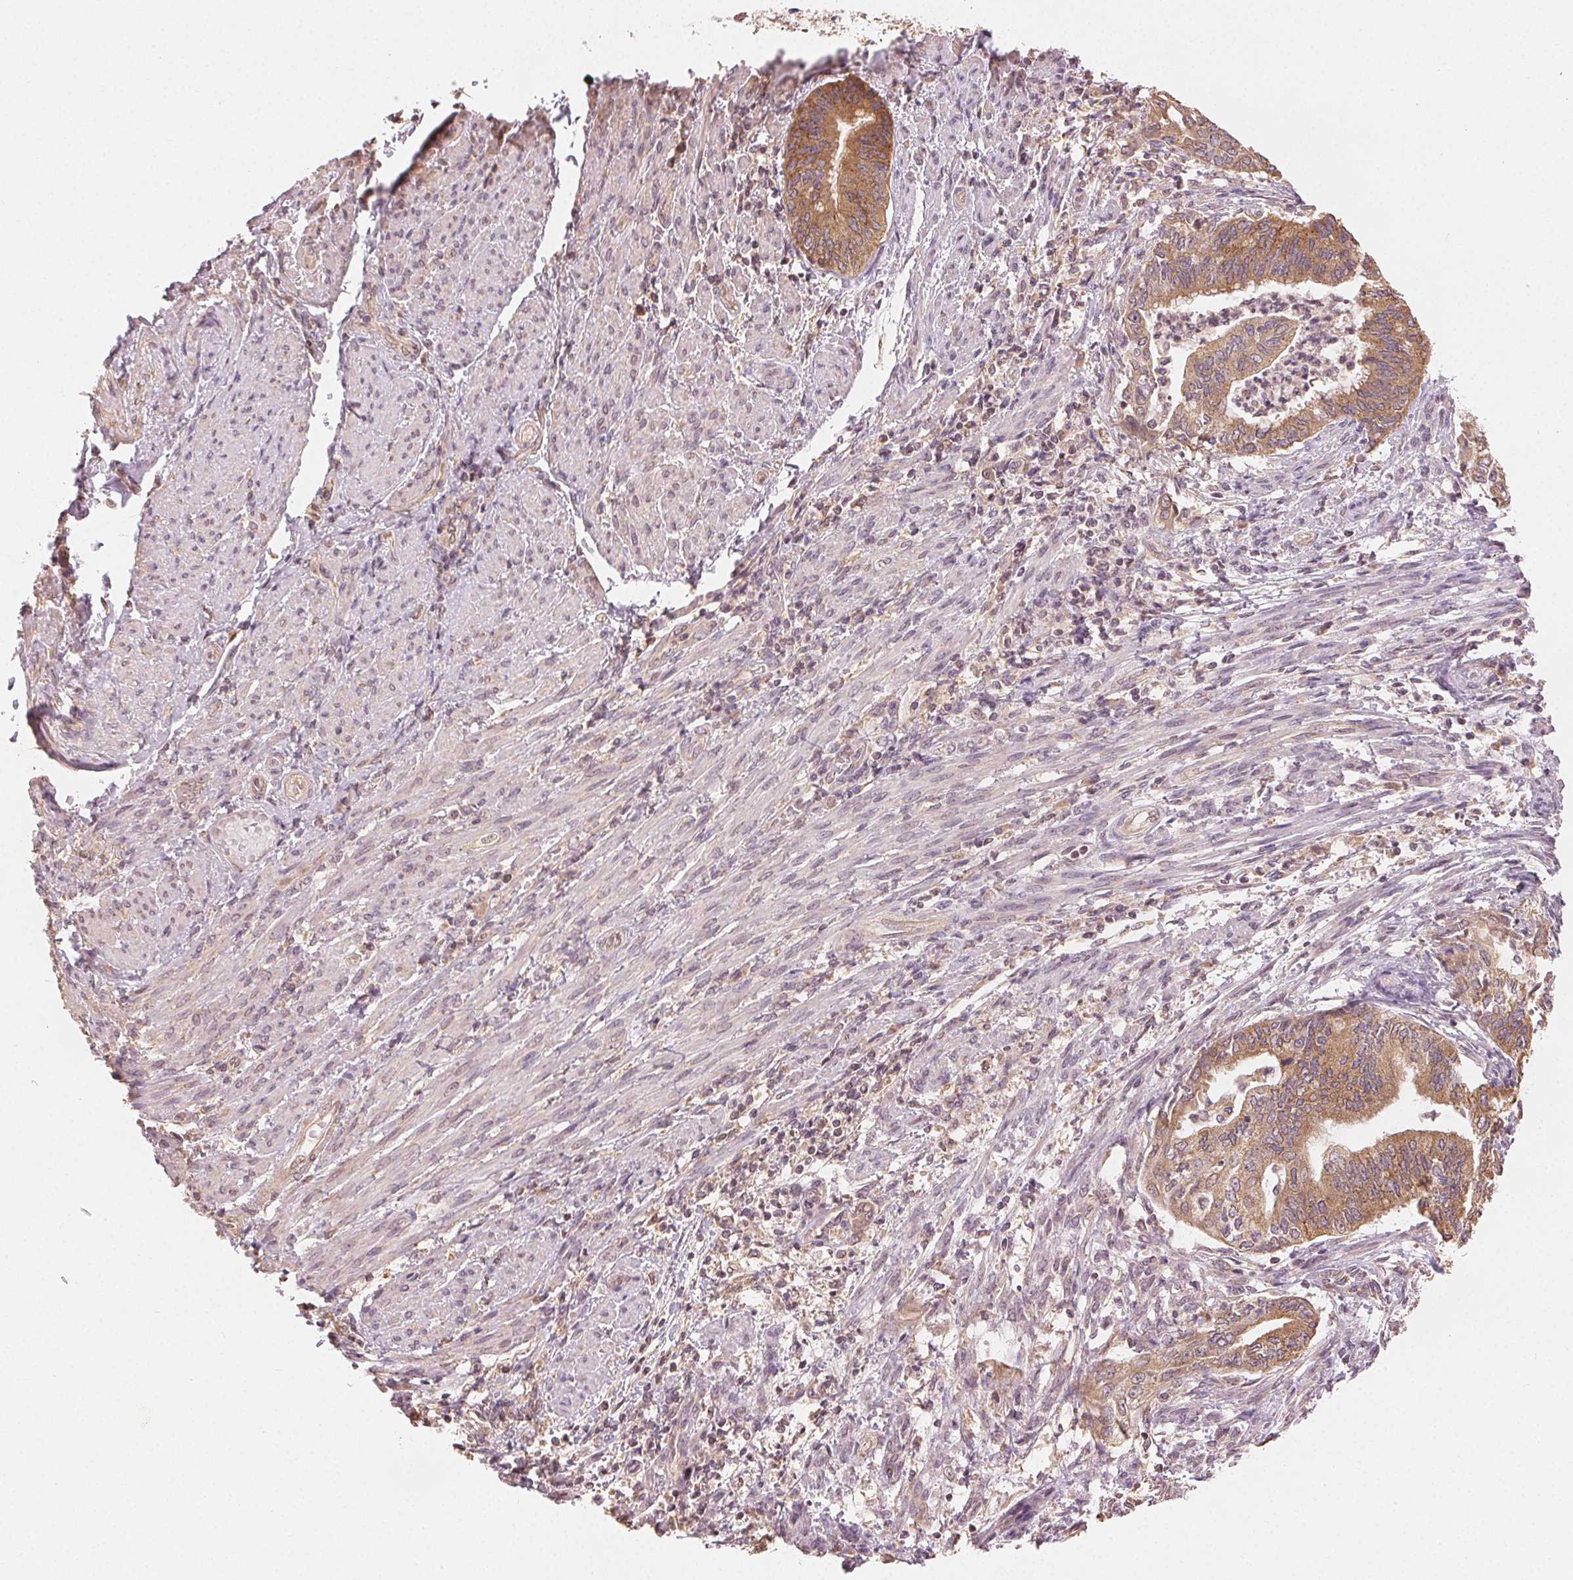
{"staining": {"intensity": "moderate", "quantity": ">75%", "location": "cytoplasmic/membranous"}, "tissue": "endometrial cancer", "cell_type": "Tumor cells", "image_type": "cancer", "snomed": [{"axis": "morphology", "description": "Adenocarcinoma, NOS"}, {"axis": "topography", "description": "Endometrium"}], "caption": "Protein expression by IHC displays moderate cytoplasmic/membranous staining in approximately >75% of tumor cells in endometrial adenocarcinoma. The protein of interest is stained brown, and the nuclei are stained in blue (DAB IHC with brightfield microscopy, high magnification).", "gene": "SEZ6L2", "patient": {"sex": "female", "age": 65}}